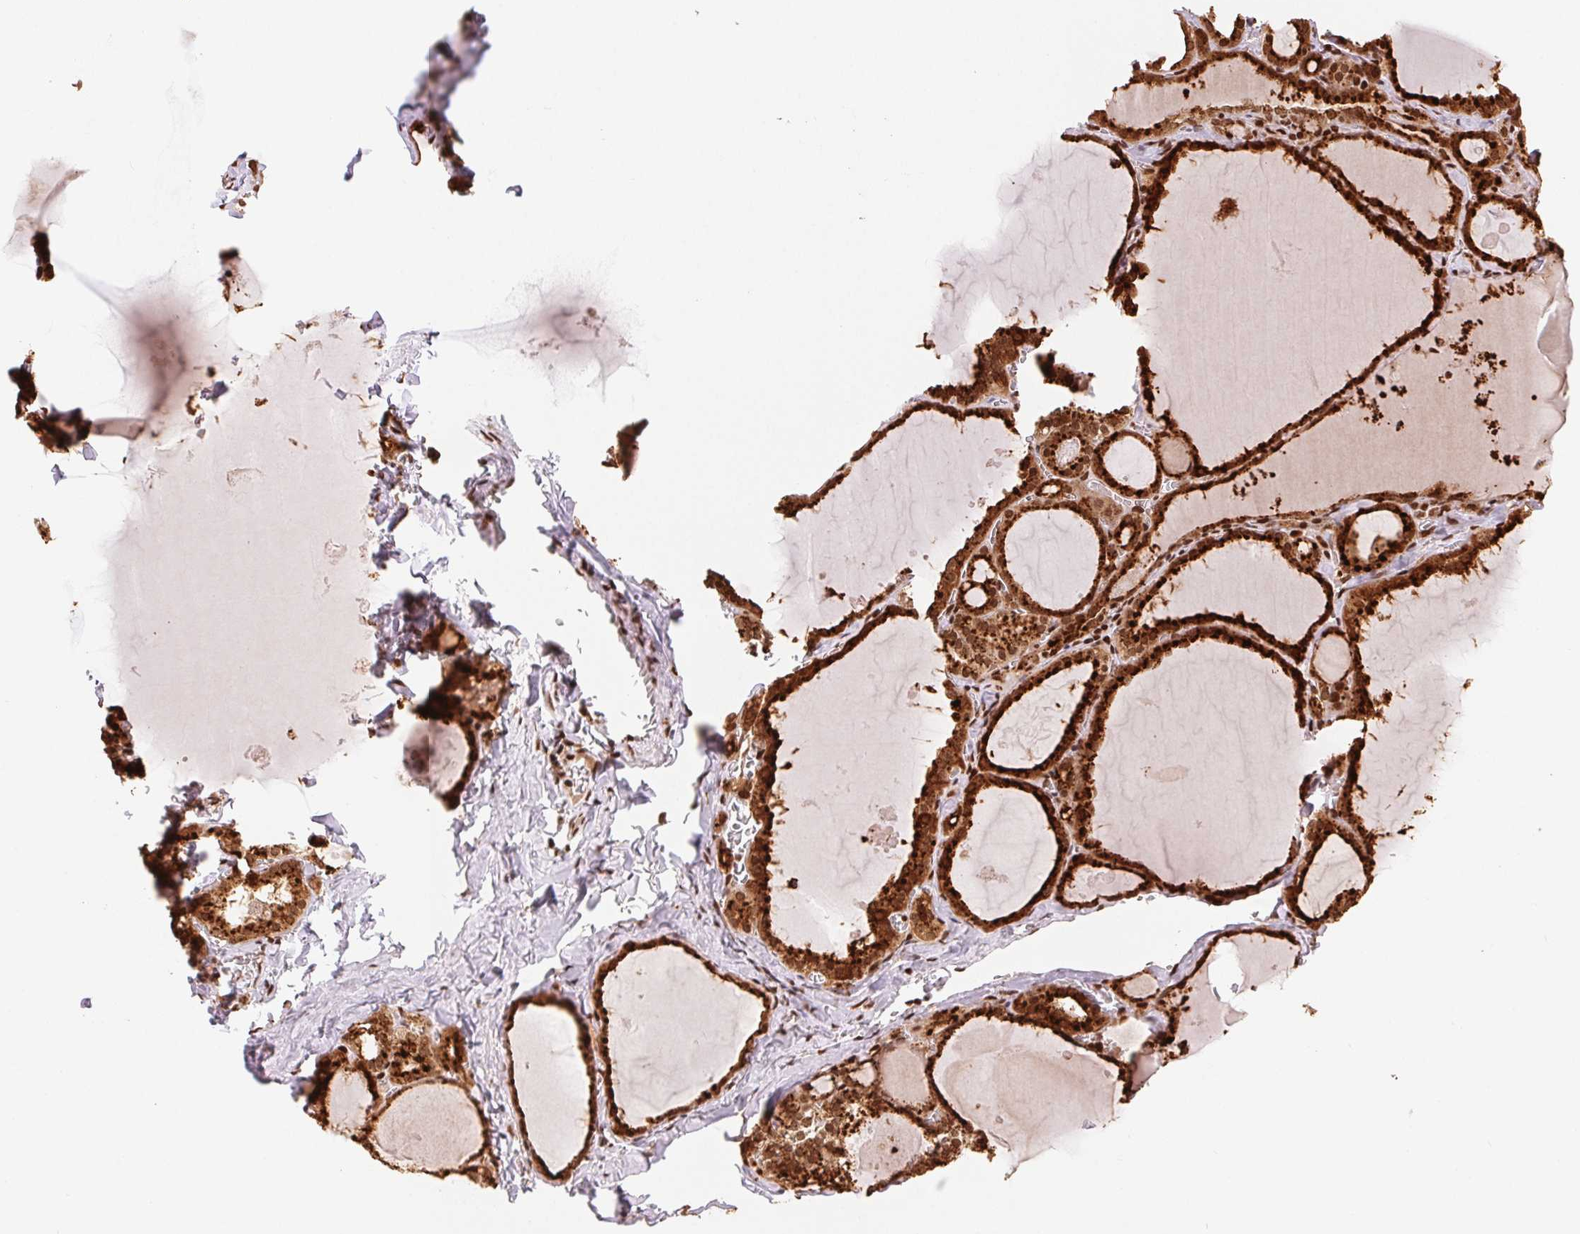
{"staining": {"intensity": "strong", "quantity": ">75%", "location": "cytoplasmic/membranous,nuclear"}, "tissue": "thyroid gland", "cell_type": "Glandular cells", "image_type": "normal", "snomed": [{"axis": "morphology", "description": "Normal tissue, NOS"}, {"axis": "topography", "description": "Thyroid gland"}], "caption": "A brown stain labels strong cytoplasmic/membranous,nuclear expression of a protein in glandular cells of normal thyroid gland.", "gene": "ZNF80", "patient": {"sex": "male", "age": 56}}